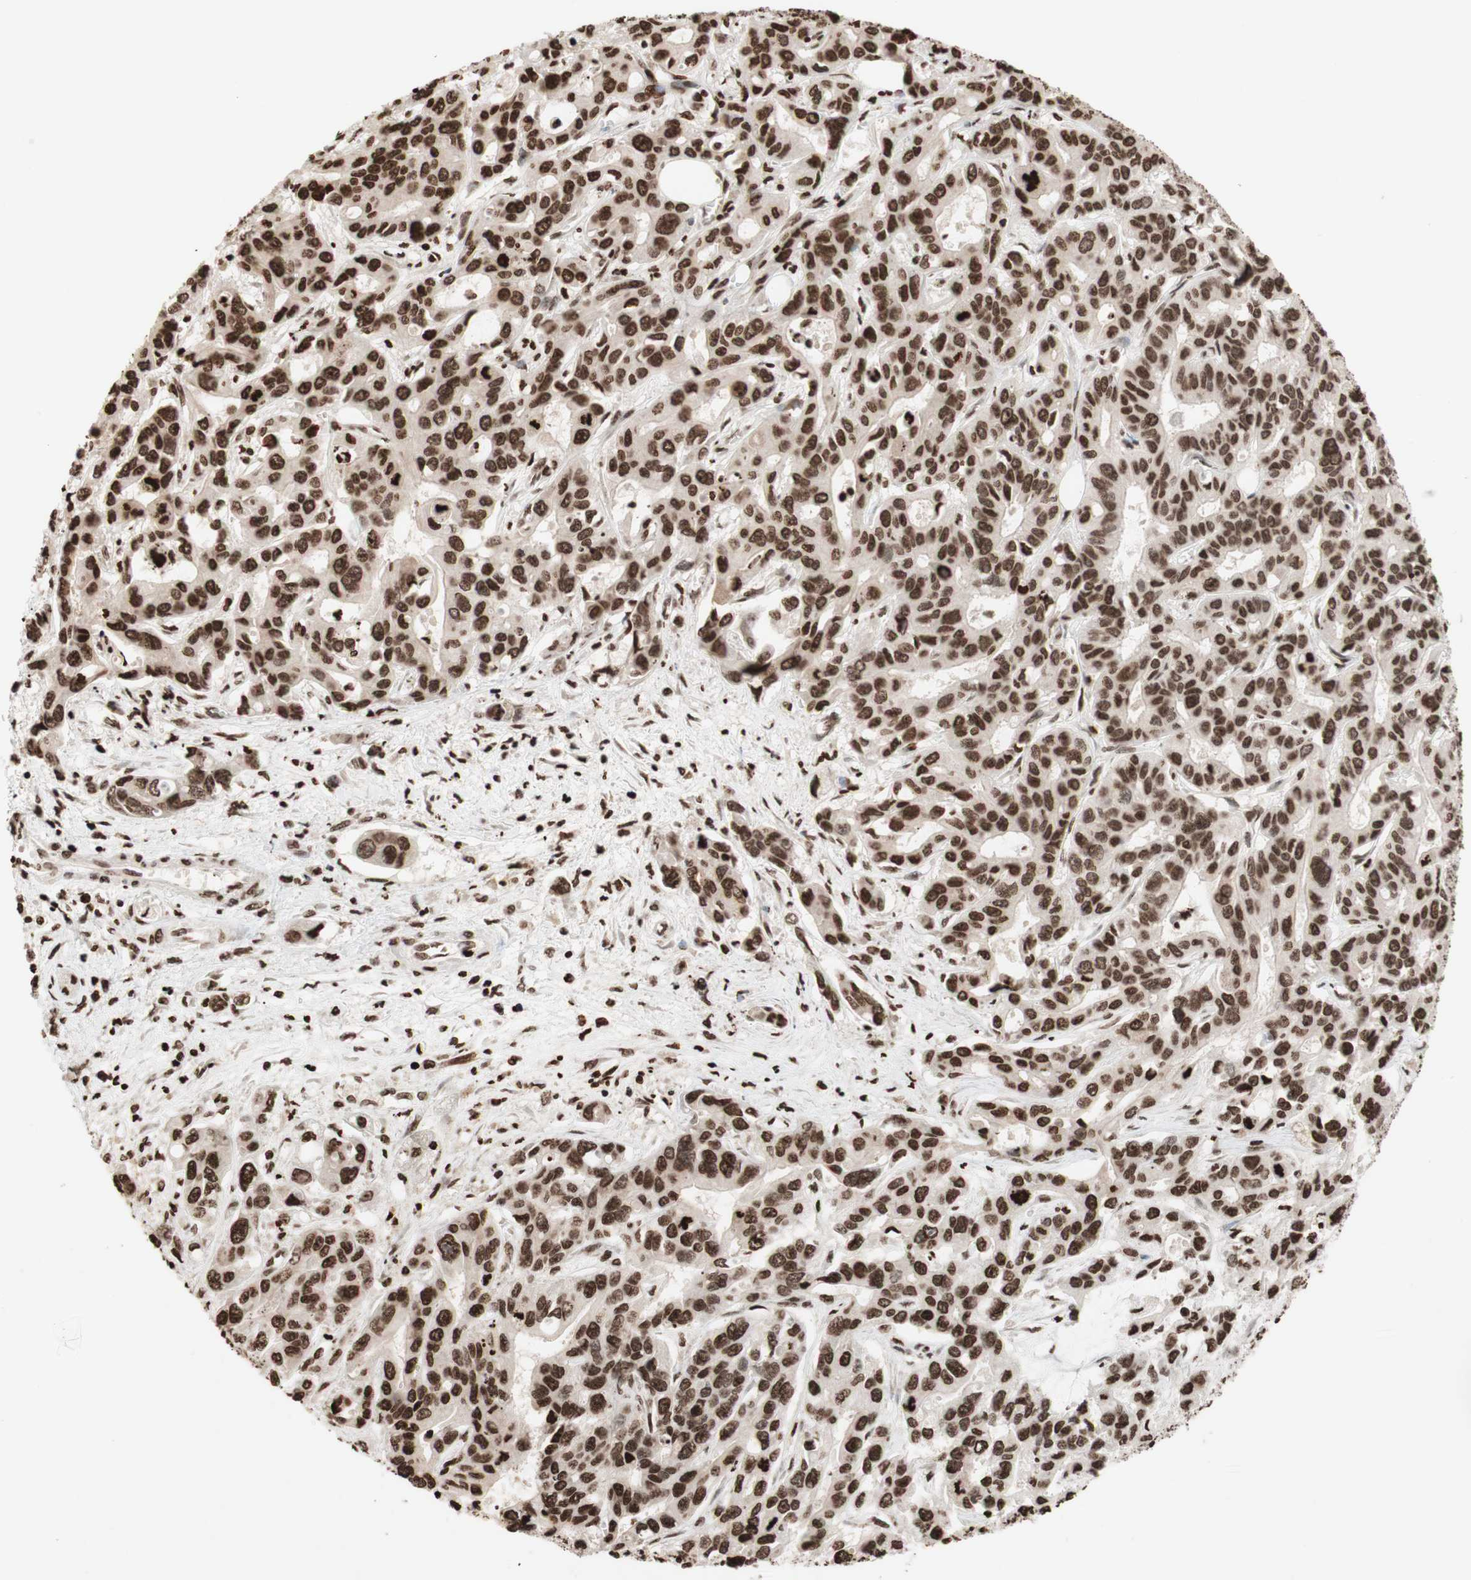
{"staining": {"intensity": "strong", "quantity": ">75%", "location": "nuclear"}, "tissue": "liver cancer", "cell_type": "Tumor cells", "image_type": "cancer", "snomed": [{"axis": "morphology", "description": "Cholangiocarcinoma"}, {"axis": "topography", "description": "Liver"}], "caption": "Immunohistochemistry (DAB) staining of human liver cholangiocarcinoma reveals strong nuclear protein staining in about >75% of tumor cells. (DAB IHC, brown staining for protein, blue staining for nuclei).", "gene": "NCOA3", "patient": {"sex": "female", "age": 65}}